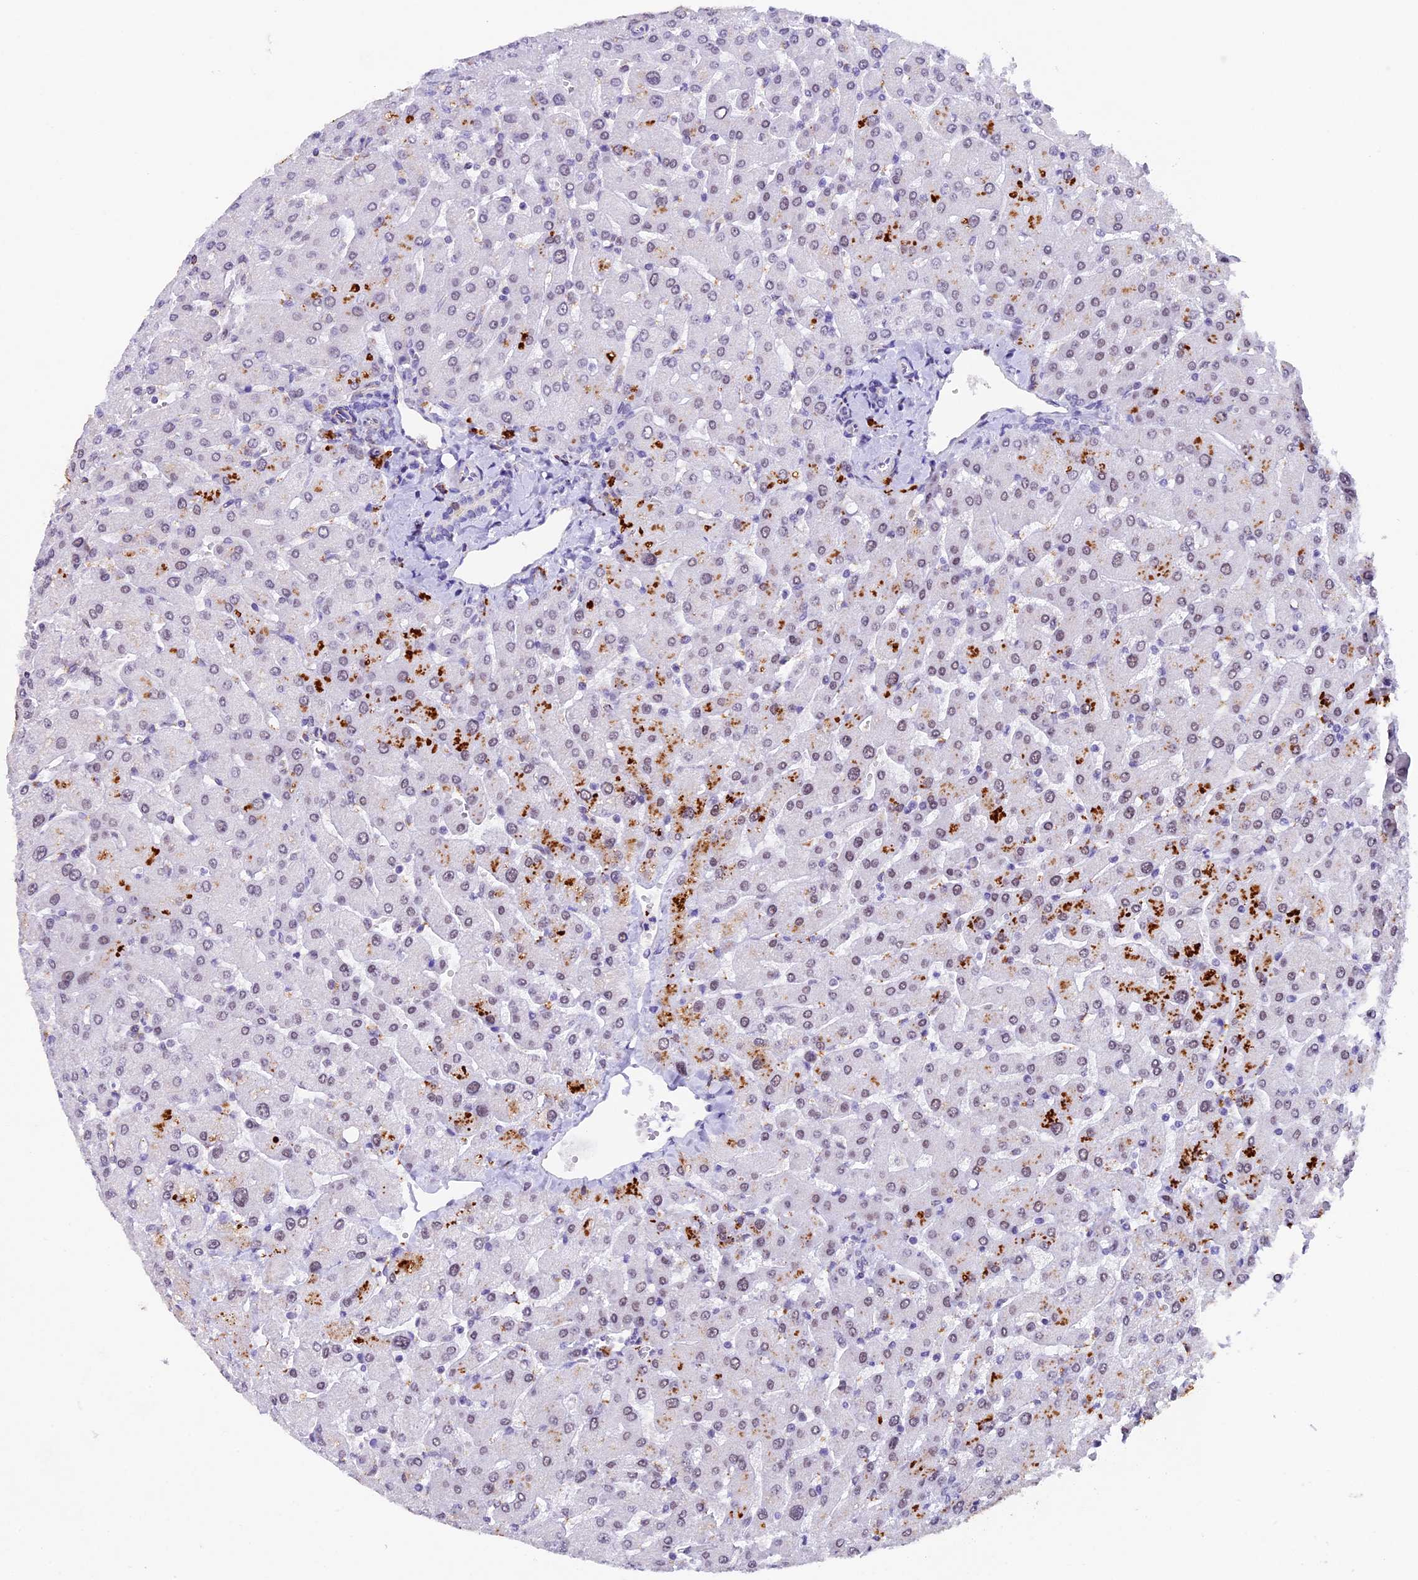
{"staining": {"intensity": "negative", "quantity": "none", "location": "none"}, "tissue": "liver", "cell_type": "Cholangiocytes", "image_type": "normal", "snomed": [{"axis": "morphology", "description": "Normal tissue, NOS"}, {"axis": "topography", "description": "Liver"}], "caption": "Immunohistochemistry of benign human liver exhibits no positivity in cholangiocytes. Brightfield microscopy of immunohistochemistry (IHC) stained with DAB (brown) and hematoxylin (blue), captured at high magnification.", "gene": "TFAM", "patient": {"sex": "male", "age": 55}}